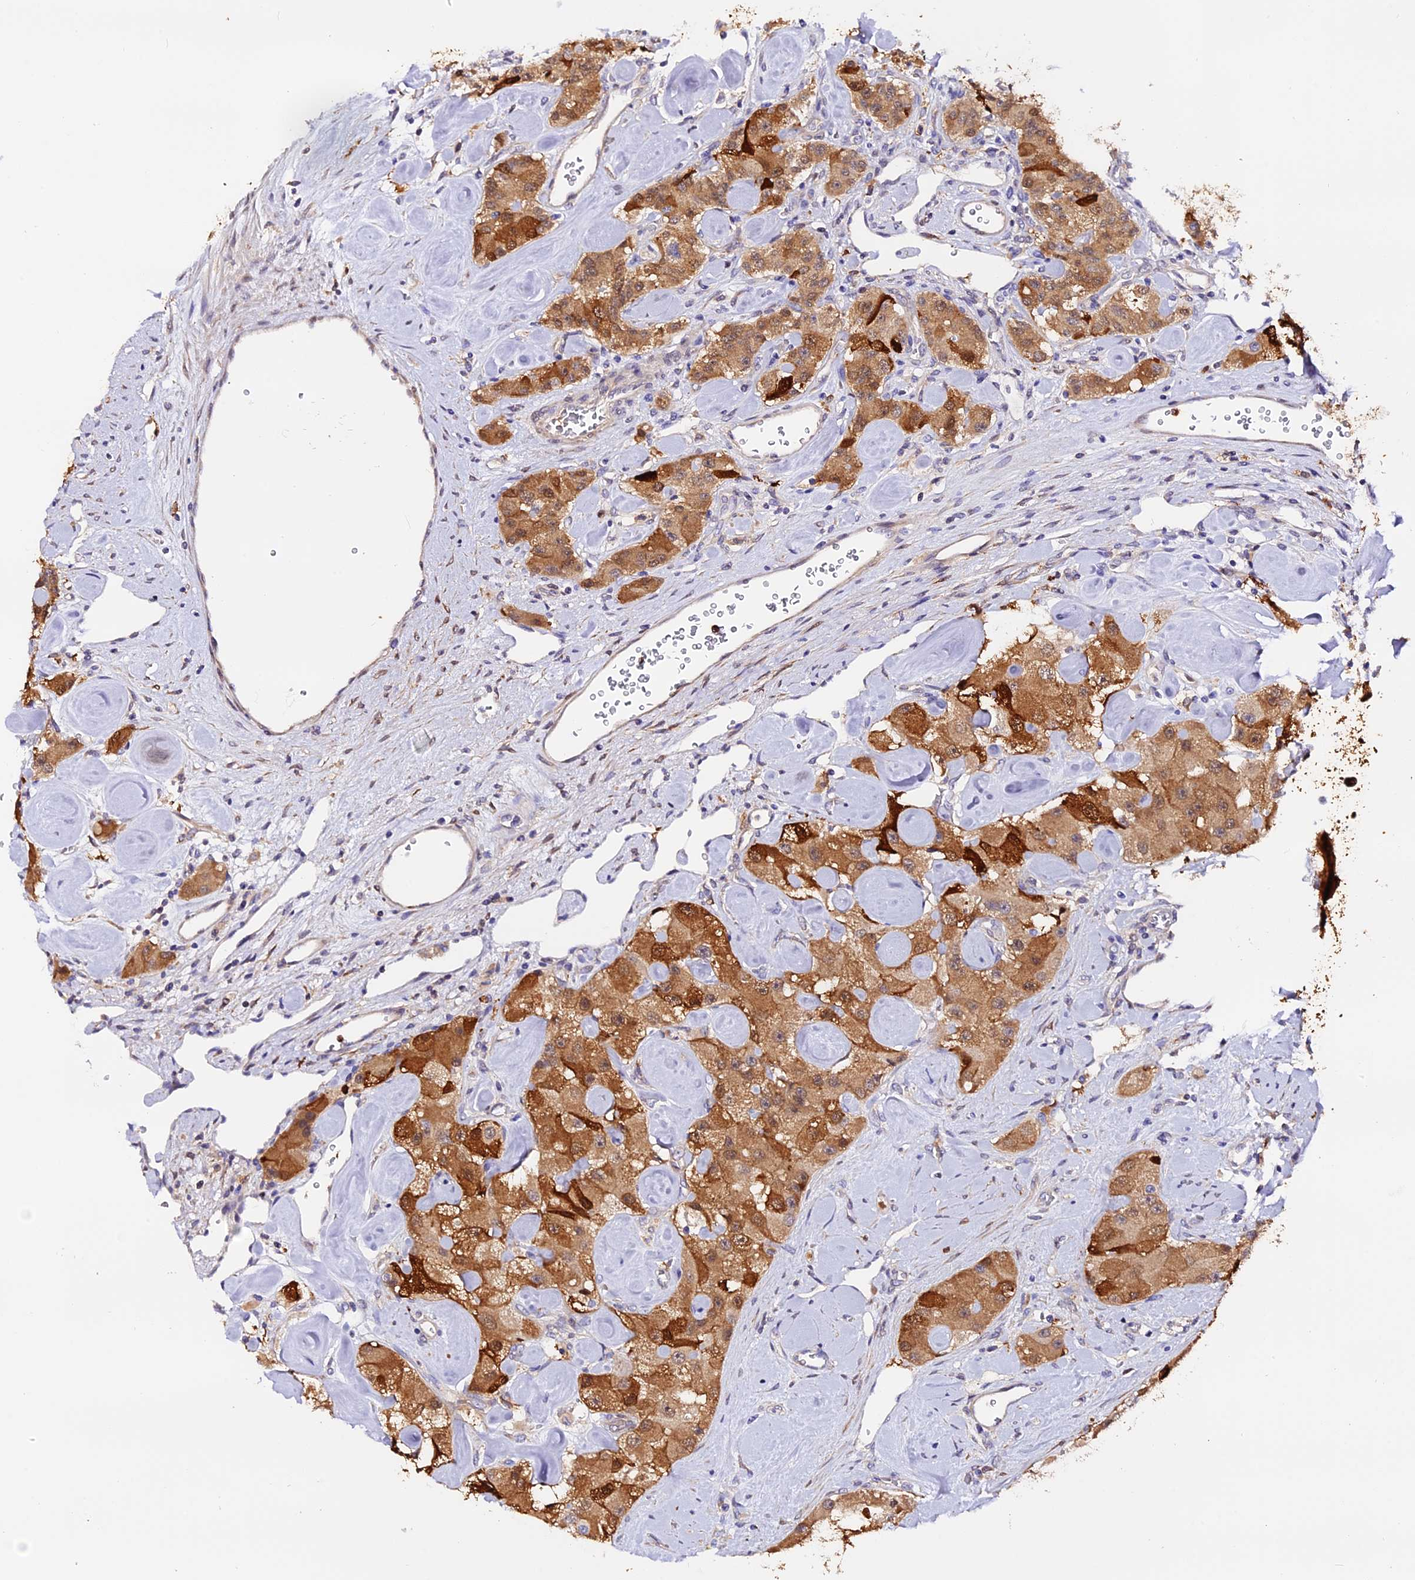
{"staining": {"intensity": "moderate", "quantity": ">75%", "location": "cytoplasmic/membranous"}, "tissue": "carcinoid", "cell_type": "Tumor cells", "image_type": "cancer", "snomed": [{"axis": "morphology", "description": "Carcinoid, malignant, NOS"}, {"axis": "topography", "description": "Pancreas"}], "caption": "Malignant carcinoid stained for a protein displays moderate cytoplasmic/membranous positivity in tumor cells. (DAB = brown stain, brightfield microscopy at high magnification).", "gene": "MAP3K7CL", "patient": {"sex": "male", "age": 41}}